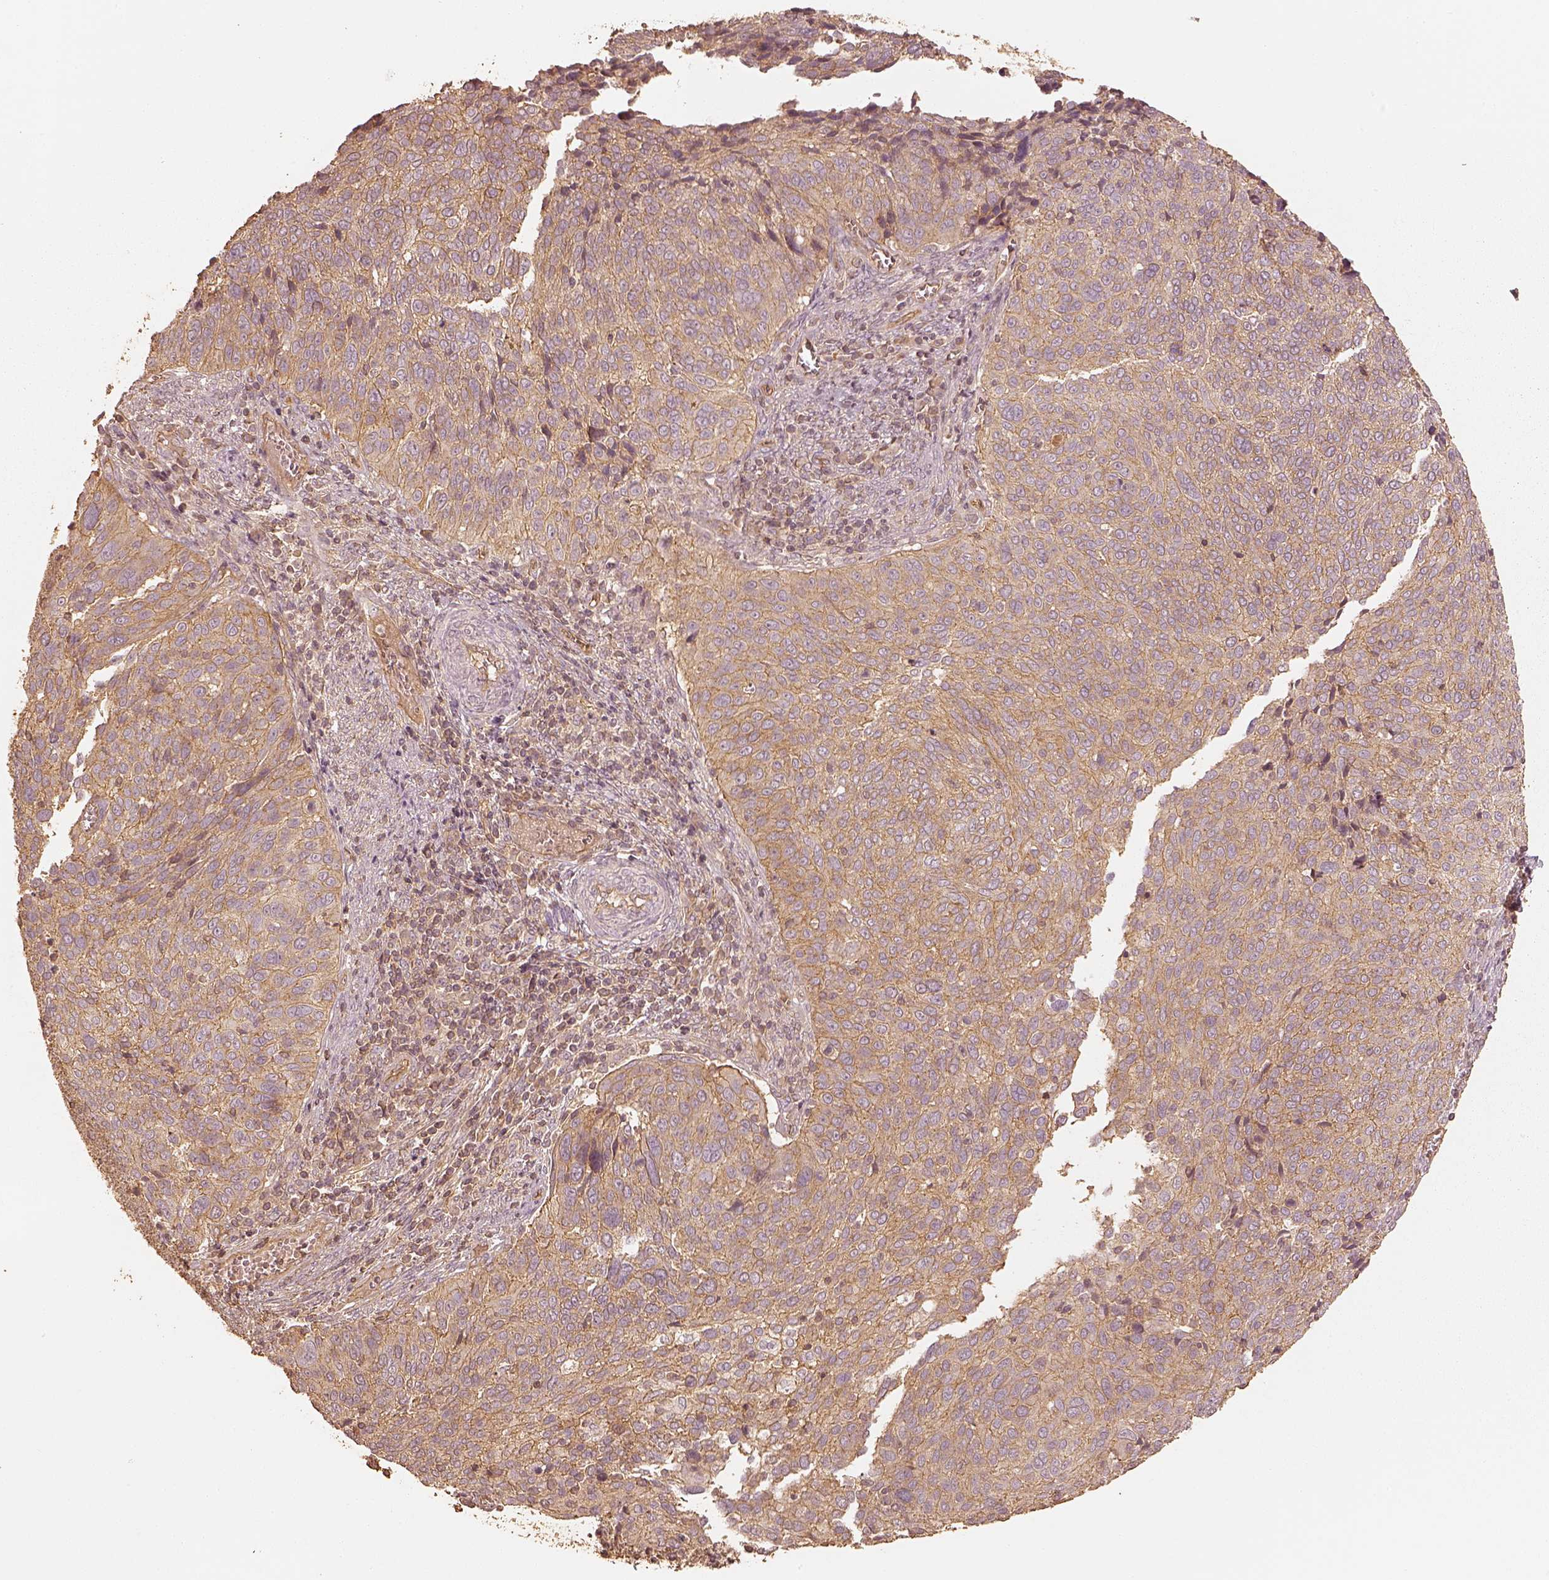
{"staining": {"intensity": "moderate", "quantity": "25%-75%", "location": "cytoplasmic/membranous"}, "tissue": "cervical cancer", "cell_type": "Tumor cells", "image_type": "cancer", "snomed": [{"axis": "morphology", "description": "Squamous cell carcinoma, NOS"}, {"axis": "topography", "description": "Cervix"}], "caption": "A brown stain shows moderate cytoplasmic/membranous staining of a protein in human cervical cancer tumor cells. The staining is performed using DAB brown chromogen to label protein expression. The nuclei are counter-stained blue using hematoxylin.", "gene": "WDR7", "patient": {"sex": "female", "age": 39}}